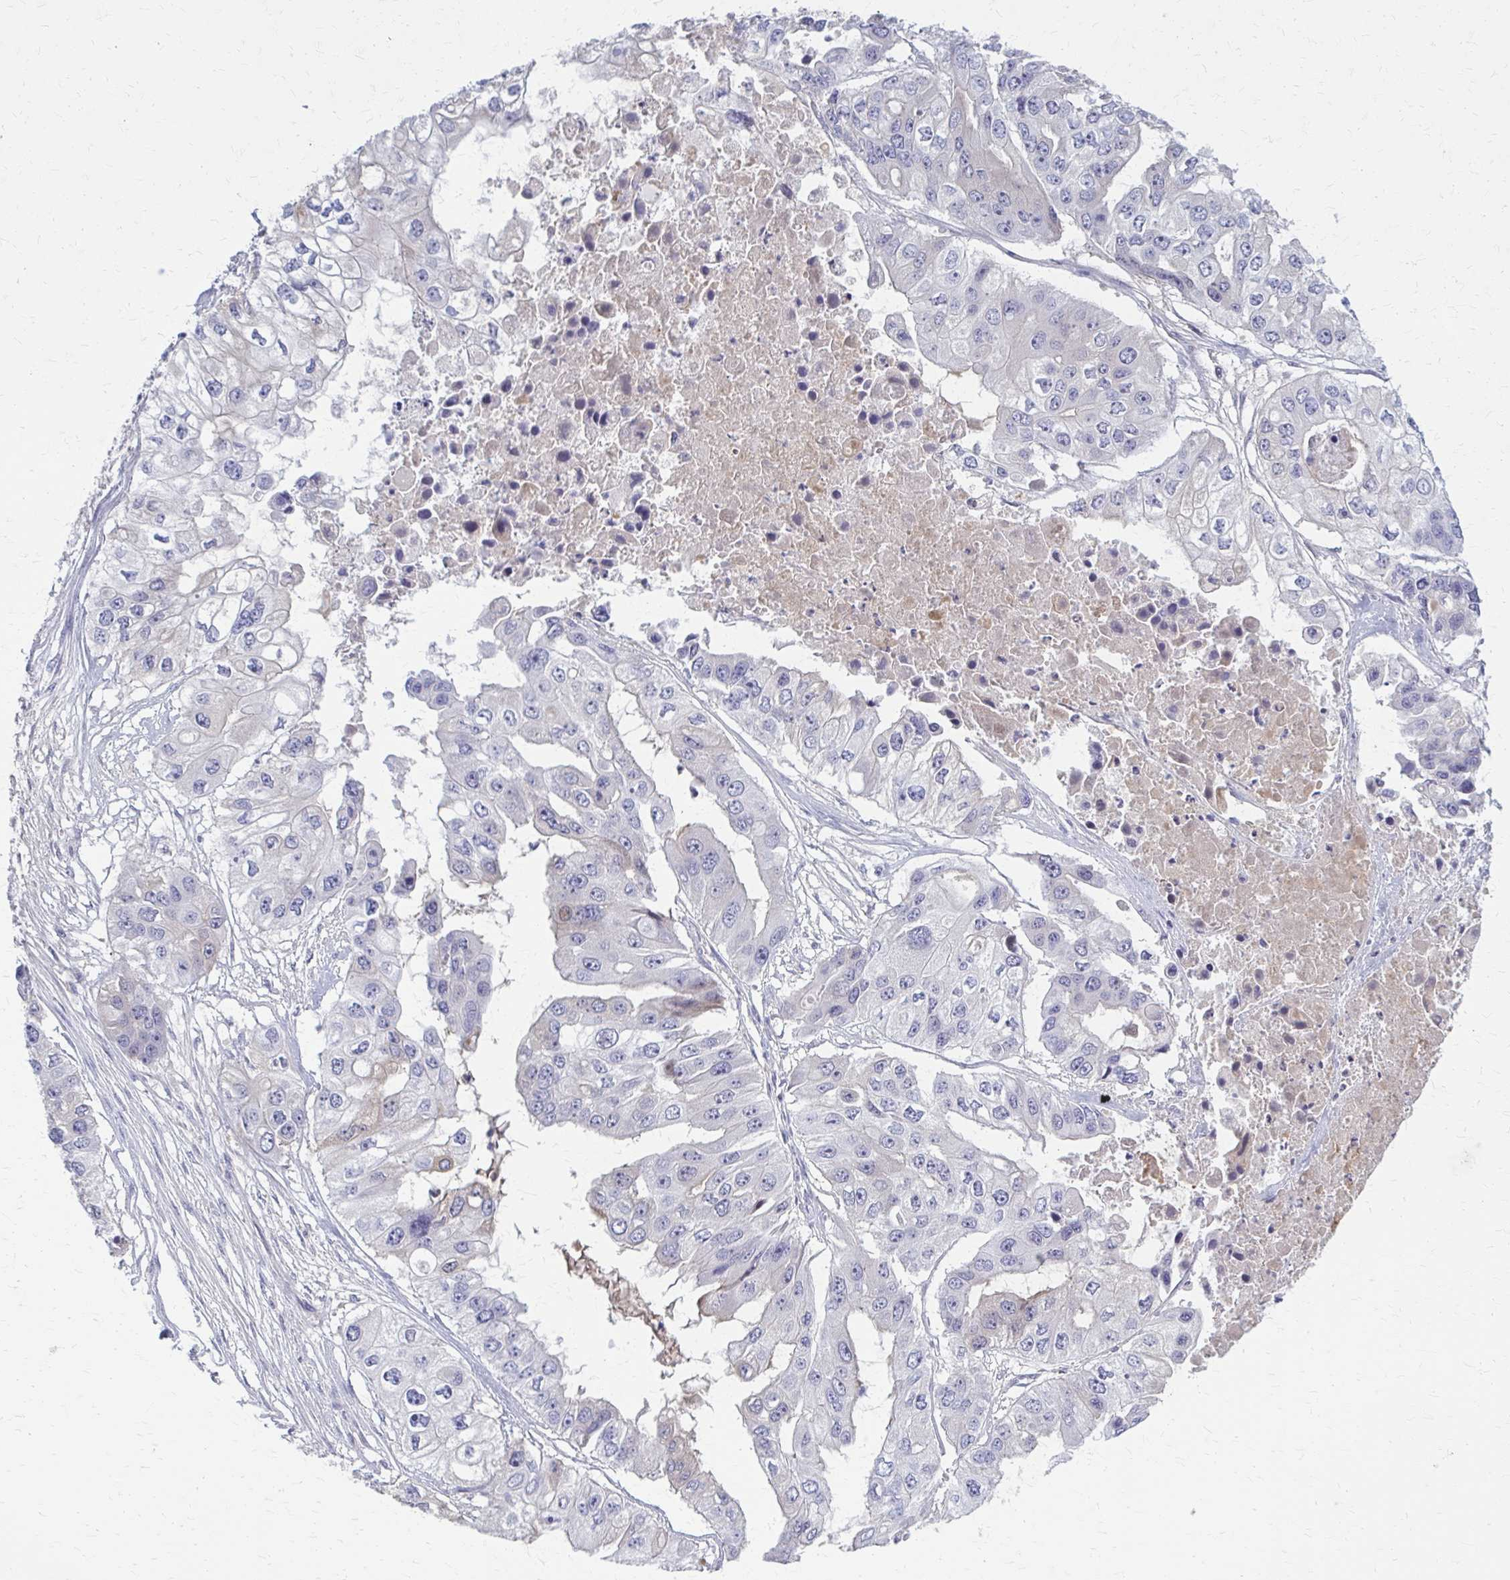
{"staining": {"intensity": "negative", "quantity": "none", "location": "none"}, "tissue": "ovarian cancer", "cell_type": "Tumor cells", "image_type": "cancer", "snomed": [{"axis": "morphology", "description": "Cystadenocarcinoma, serous, NOS"}, {"axis": "topography", "description": "Ovary"}], "caption": "DAB (3,3'-diaminobenzidine) immunohistochemical staining of ovarian cancer shows no significant staining in tumor cells.", "gene": "SERPIND1", "patient": {"sex": "female", "age": 56}}